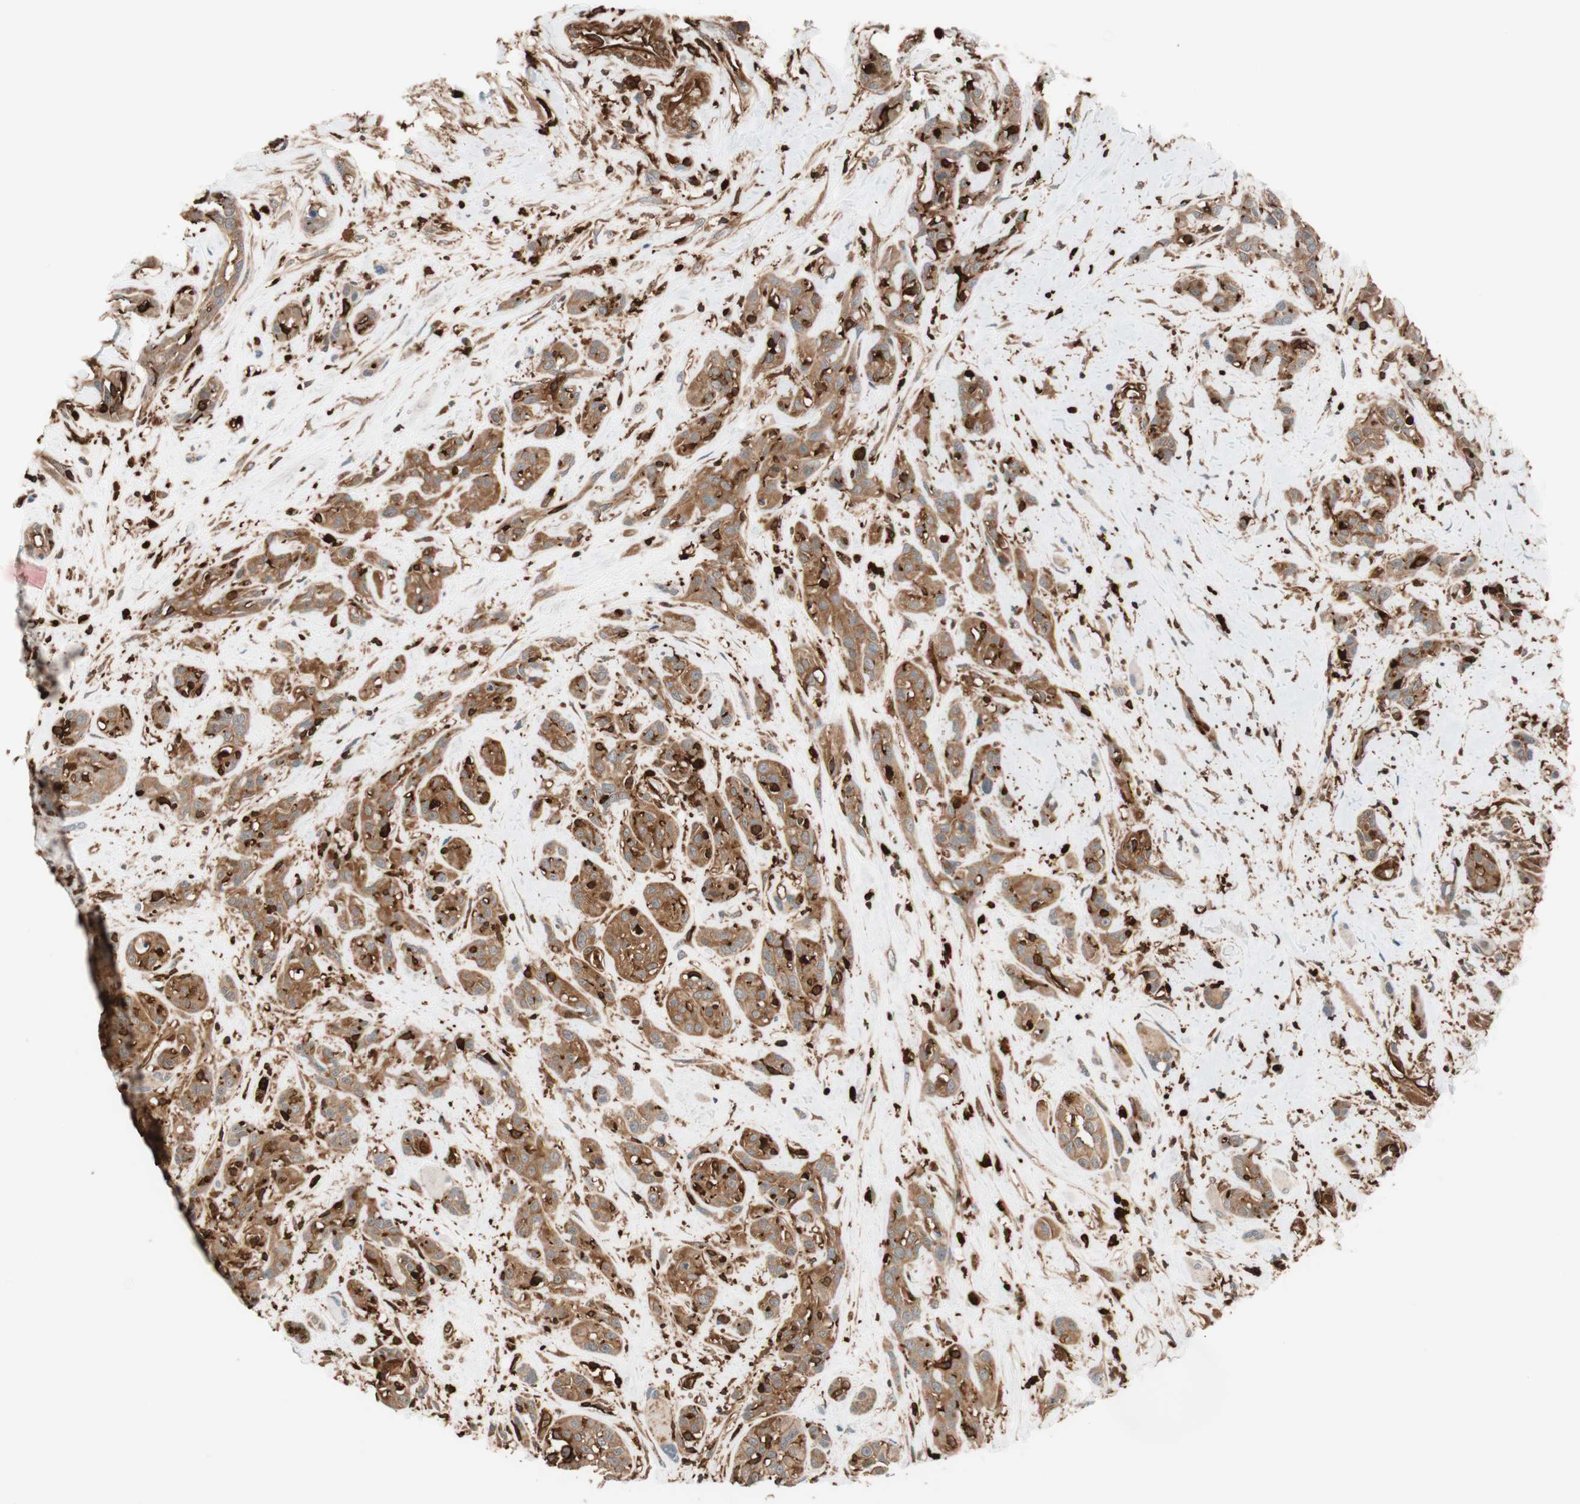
{"staining": {"intensity": "strong", "quantity": ">75%", "location": "cytoplasmic/membranous"}, "tissue": "head and neck cancer", "cell_type": "Tumor cells", "image_type": "cancer", "snomed": [{"axis": "morphology", "description": "Squamous cell carcinoma, NOS"}, {"axis": "topography", "description": "Head-Neck"}], "caption": "Protein staining of head and neck squamous cell carcinoma tissue exhibits strong cytoplasmic/membranous staining in about >75% of tumor cells. The protein of interest is stained brown, and the nuclei are stained in blue (DAB (3,3'-diaminobenzidine) IHC with brightfield microscopy, high magnification).", "gene": "VASP", "patient": {"sex": "male", "age": 62}}